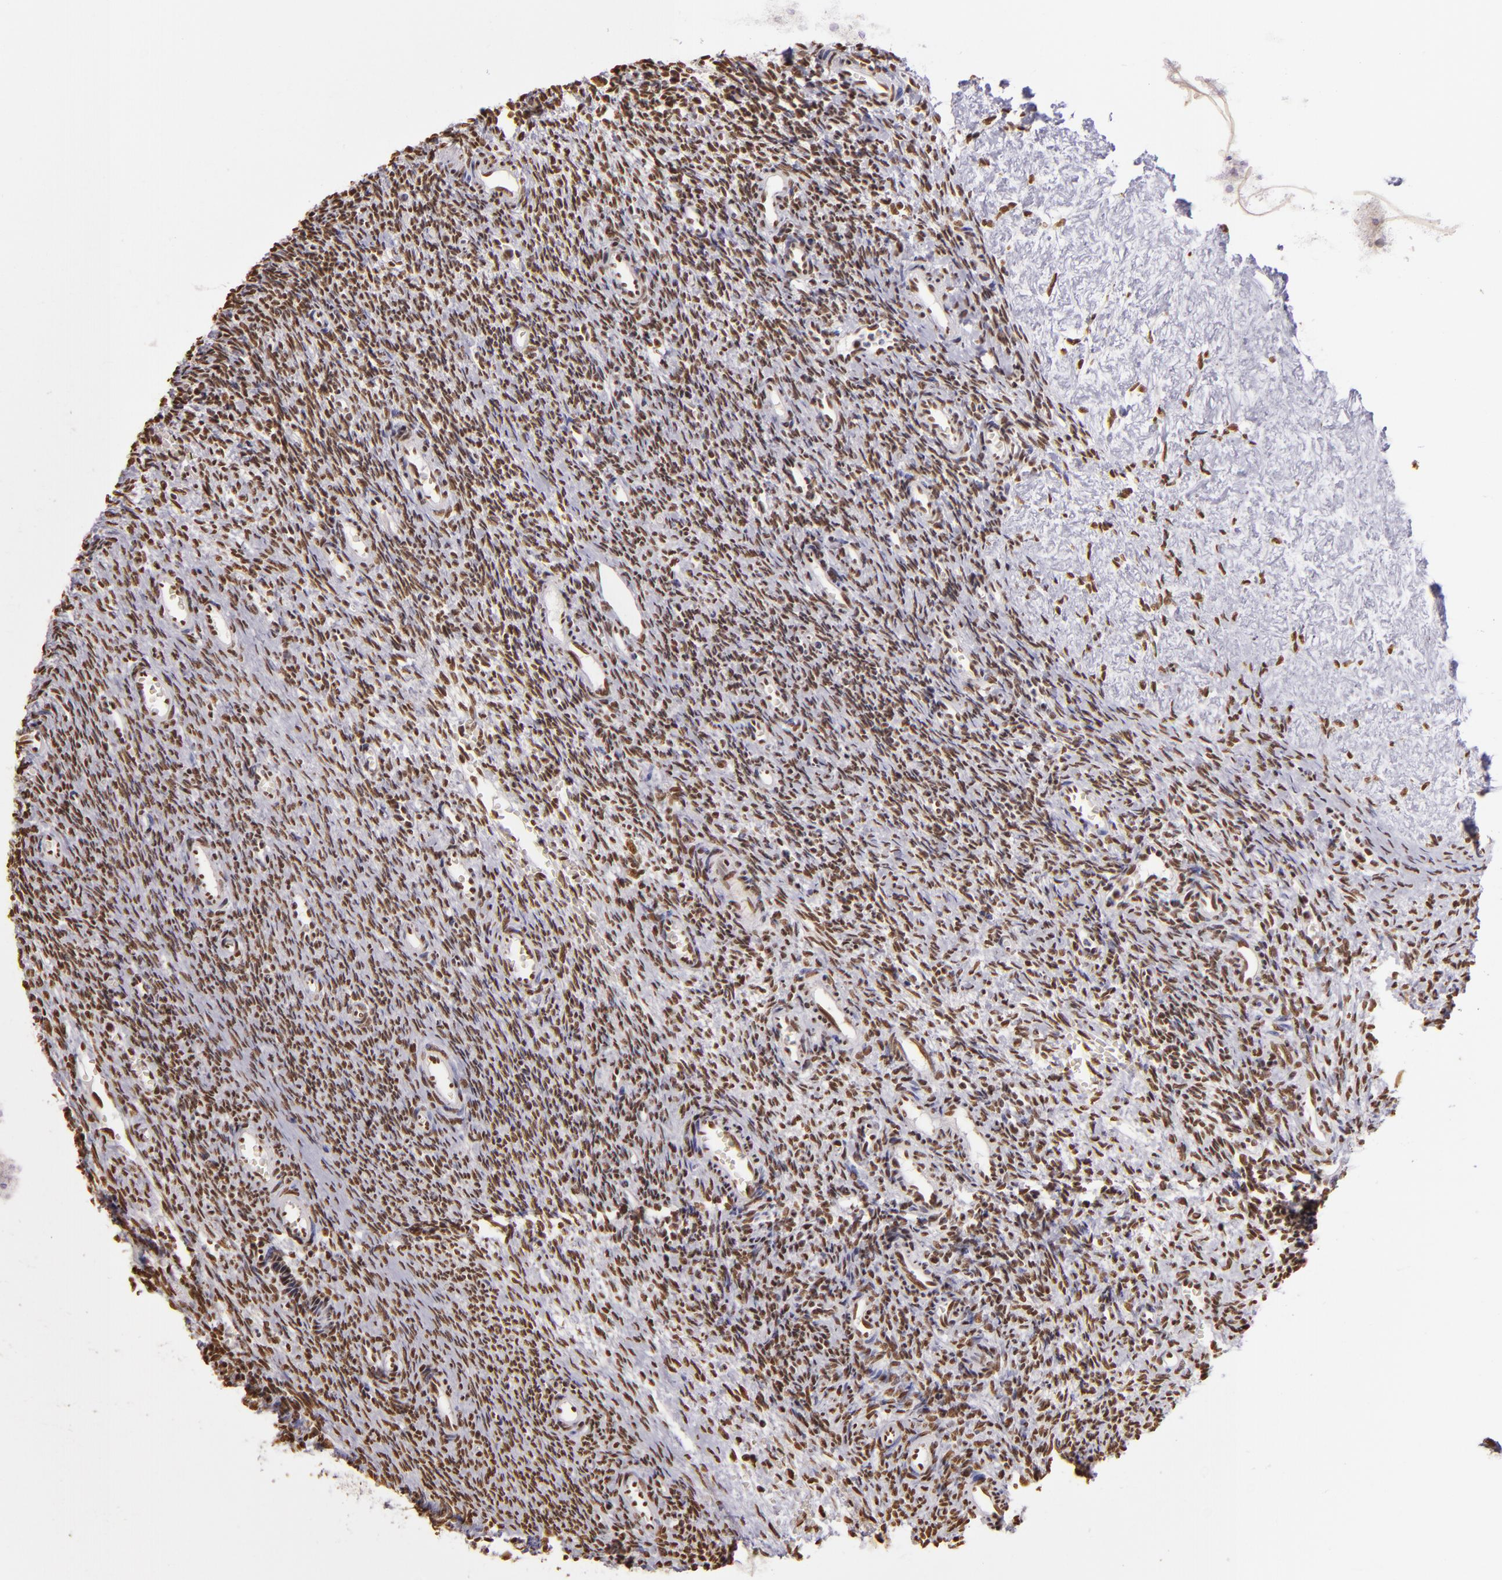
{"staining": {"intensity": "moderate", "quantity": ">75%", "location": "nuclear"}, "tissue": "ovary", "cell_type": "Ovarian stroma cells", "image_type": "normal", "snomed": [{"axis": "morphology", "description": "Normal tissue, NOS"}, {"axis": "topography", "description": "Ovary"}], "caption": "A photomicrograph of ovary stained for a protein reveals moderate nuclear brown staining in ovarian stroma cells.", "gene": "PAPOLA", "patient": {"sex": "female", "age": 39}}